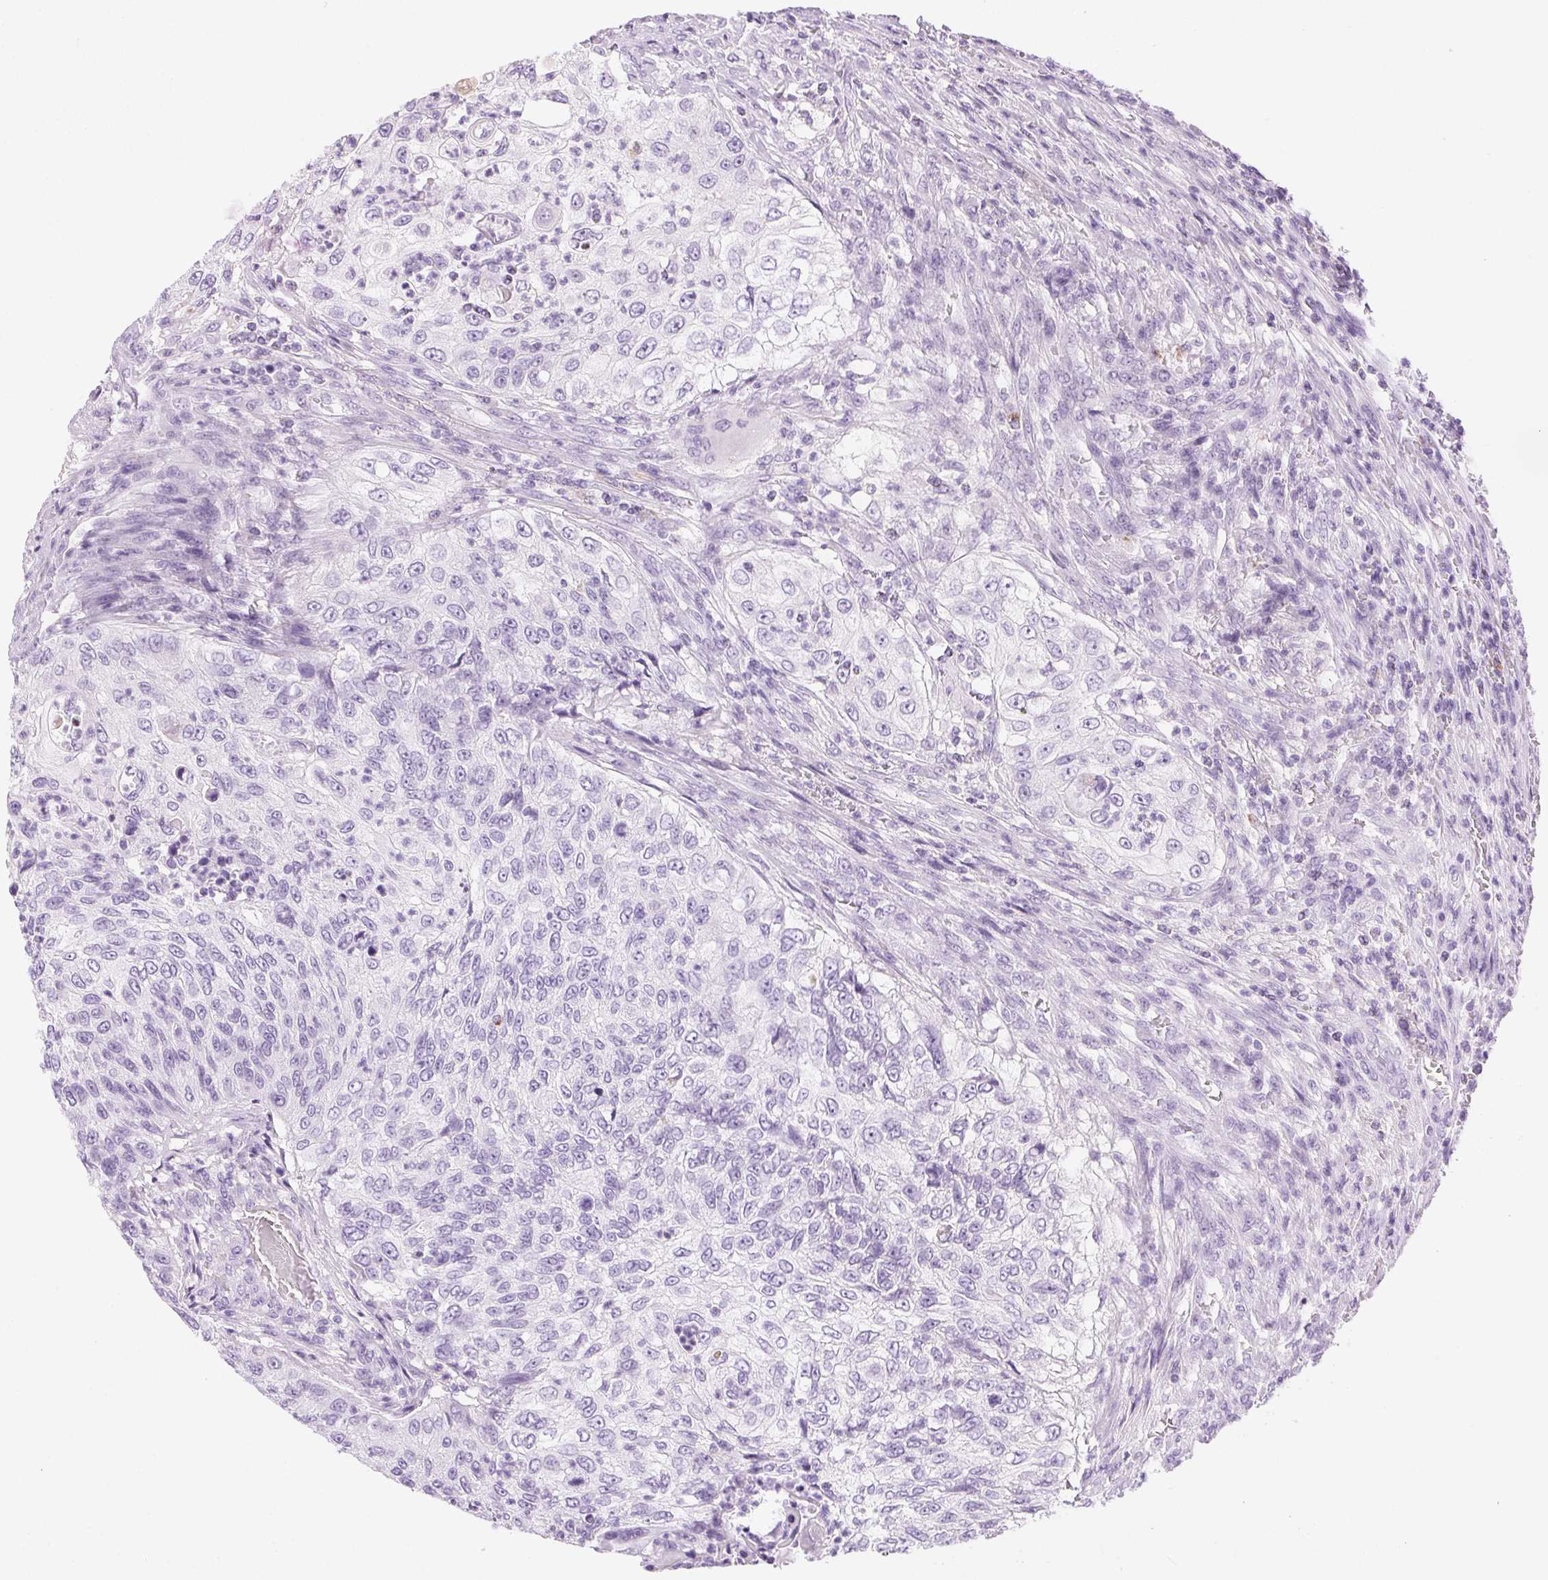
{"staining": {"intensity": "negative", "quantity": "none", "location": "none"}, "tissue": "urothelial cancer", "cell_type": "Tumor cells", "image_type": "cancer", "snomed": [{"axis": "morphology", "description": "Urothelial carcinoma, High grade"}, {"axis": "topography", "description": "Urinary bladder"}], "caption": "Tumor cells show no significant protein expression in urothelial carcinoma (high-grade).", "gene": "C20orf85", "patient": {"sex": "female", "age": 60}}